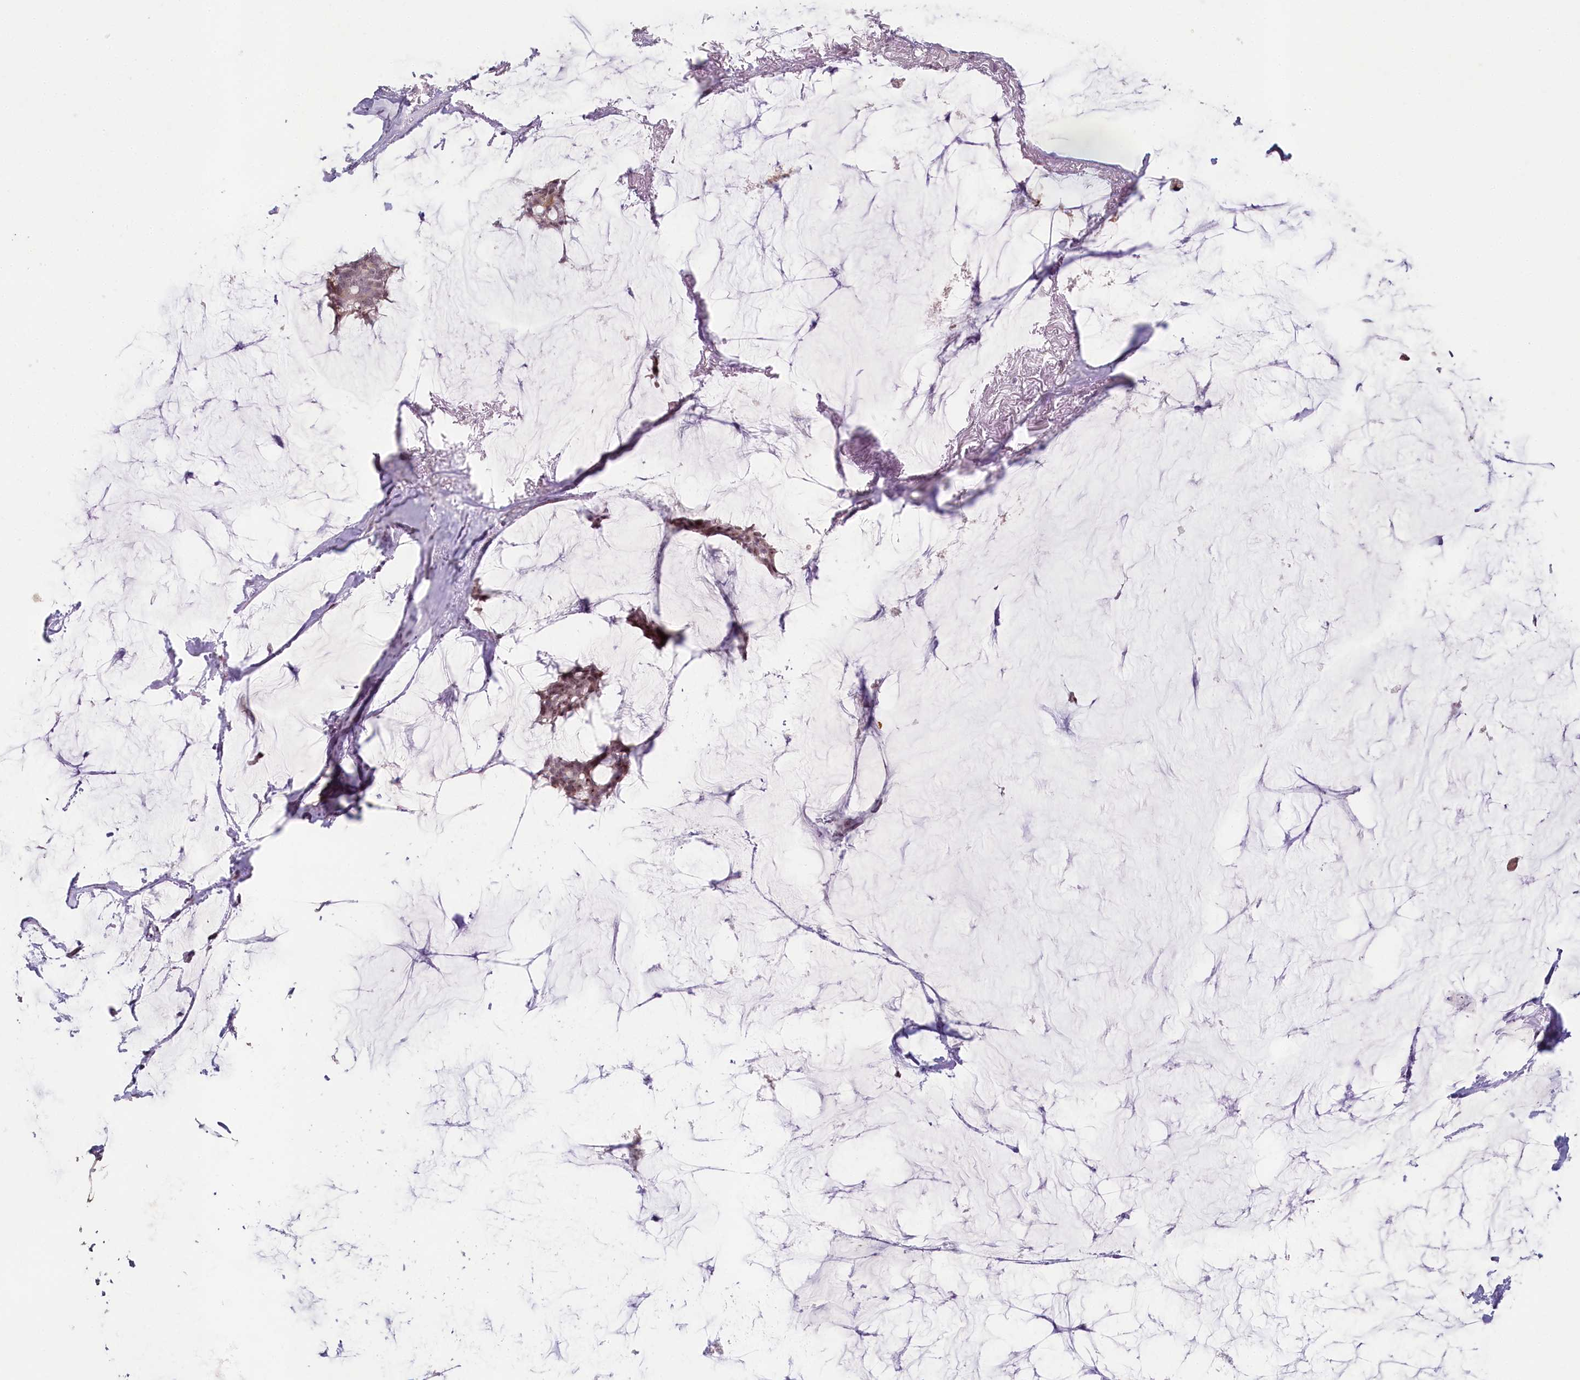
{"staining": {"intensity": "moderate", "quantity": "25%-75%", "location": "nuclear"}, "tissue": "breast cancer", "cell_type": "Tumor cells", "image_type": "cancer", "snomed": [{"axis": "morphology", "description": "Duct carcinoma"}, {"axis": "topography", "description": "Breast"}], "caption": "Tumor cells show medium levels of moderate nuclear staining in approximately 25%-75% of cells in infiltrating ductal carcinoma (breast).", "gene": "HPD", "patient": {"sex": "female", "age": 93}}